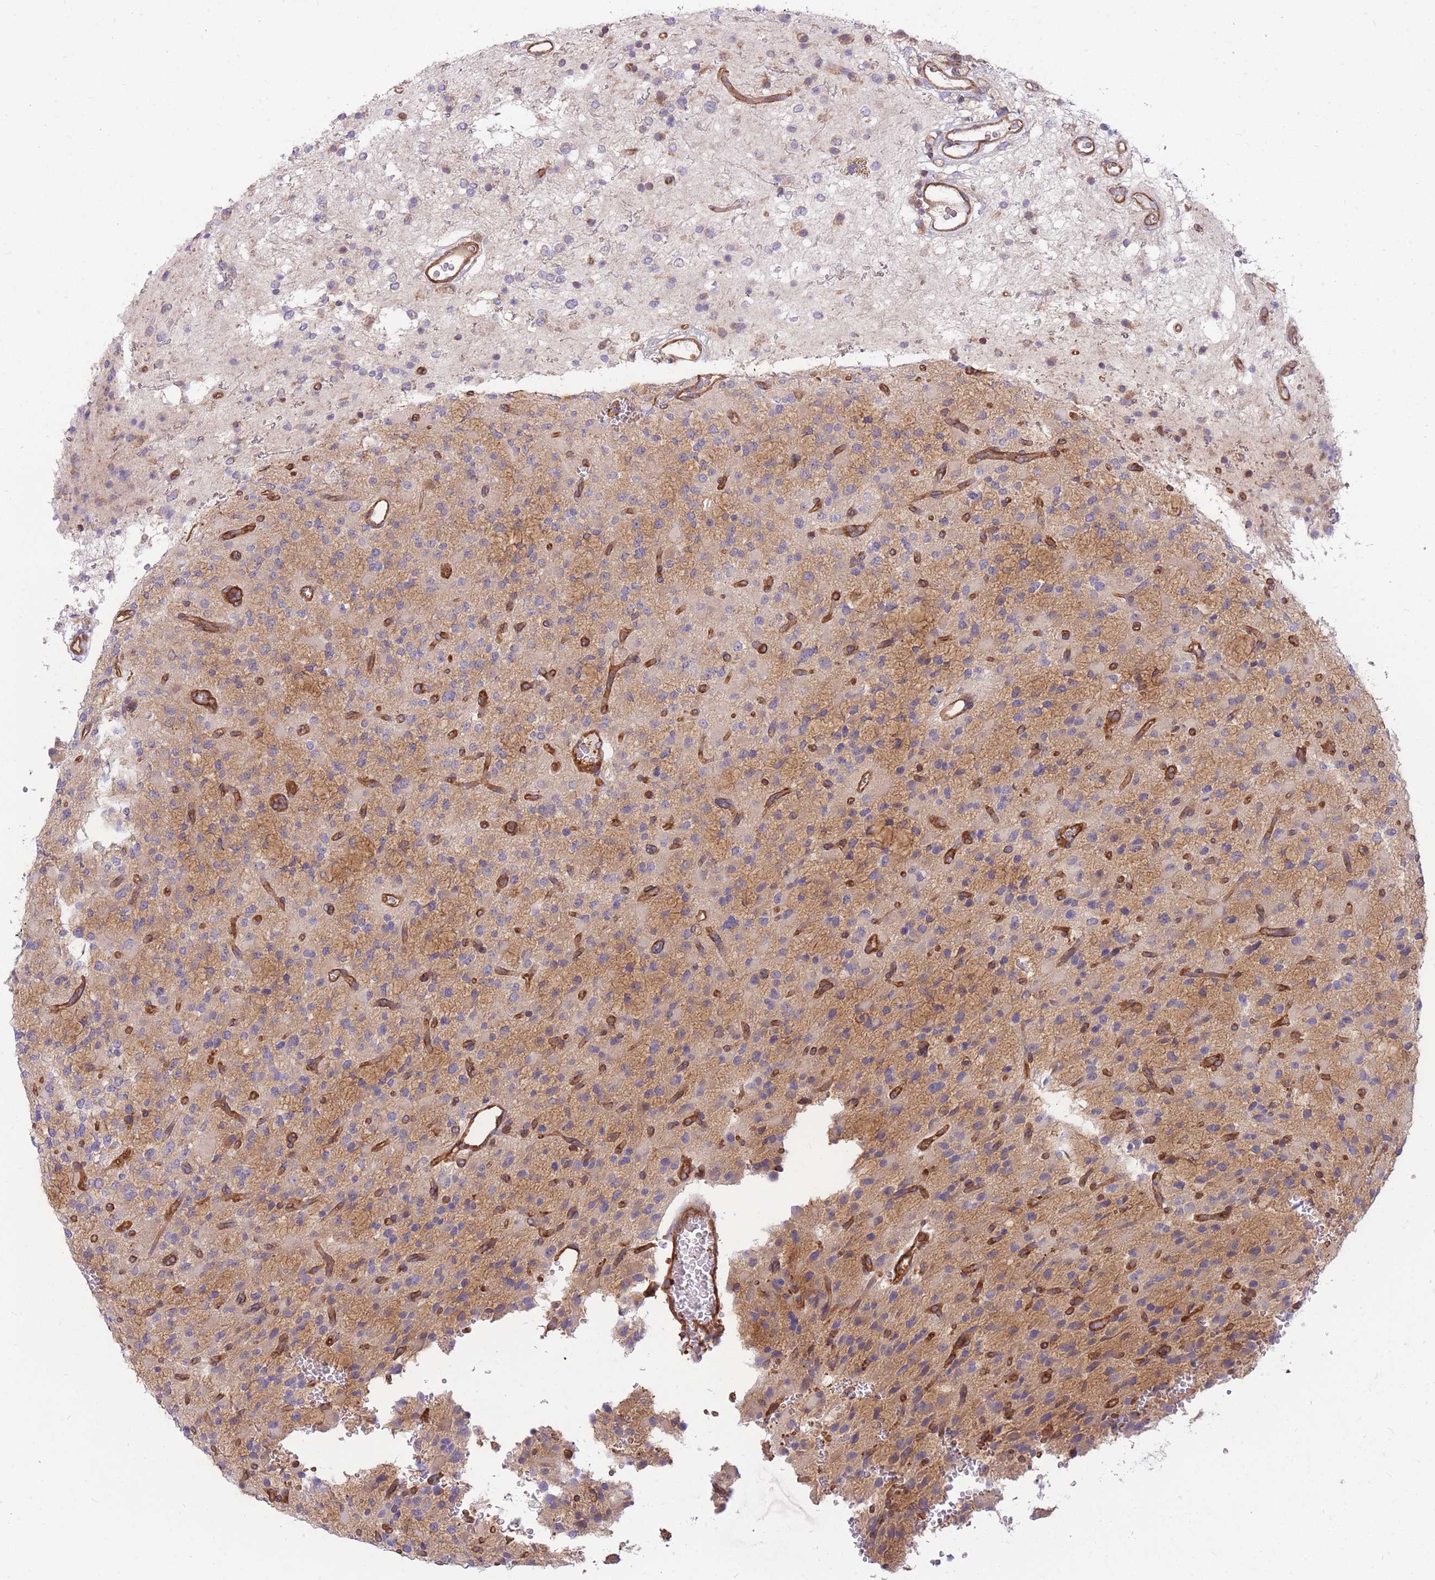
{"staining": {"intensity": "negative", "quantity": "none", "location": "none"}, "tissue": "glioma", "cell_type": "Tumor cells", "image_type": "cancer", "snomed": [{"axis": "morphology", "description": "Glioma, malignant, High grade"}, {"axis": "topography", "description": "Brain"}], "caption": "Protein analysis of glioma displays no significant staining in tumor cells.", "gene": "GGA1", "patient": {"sex": "male", "age": 34}}